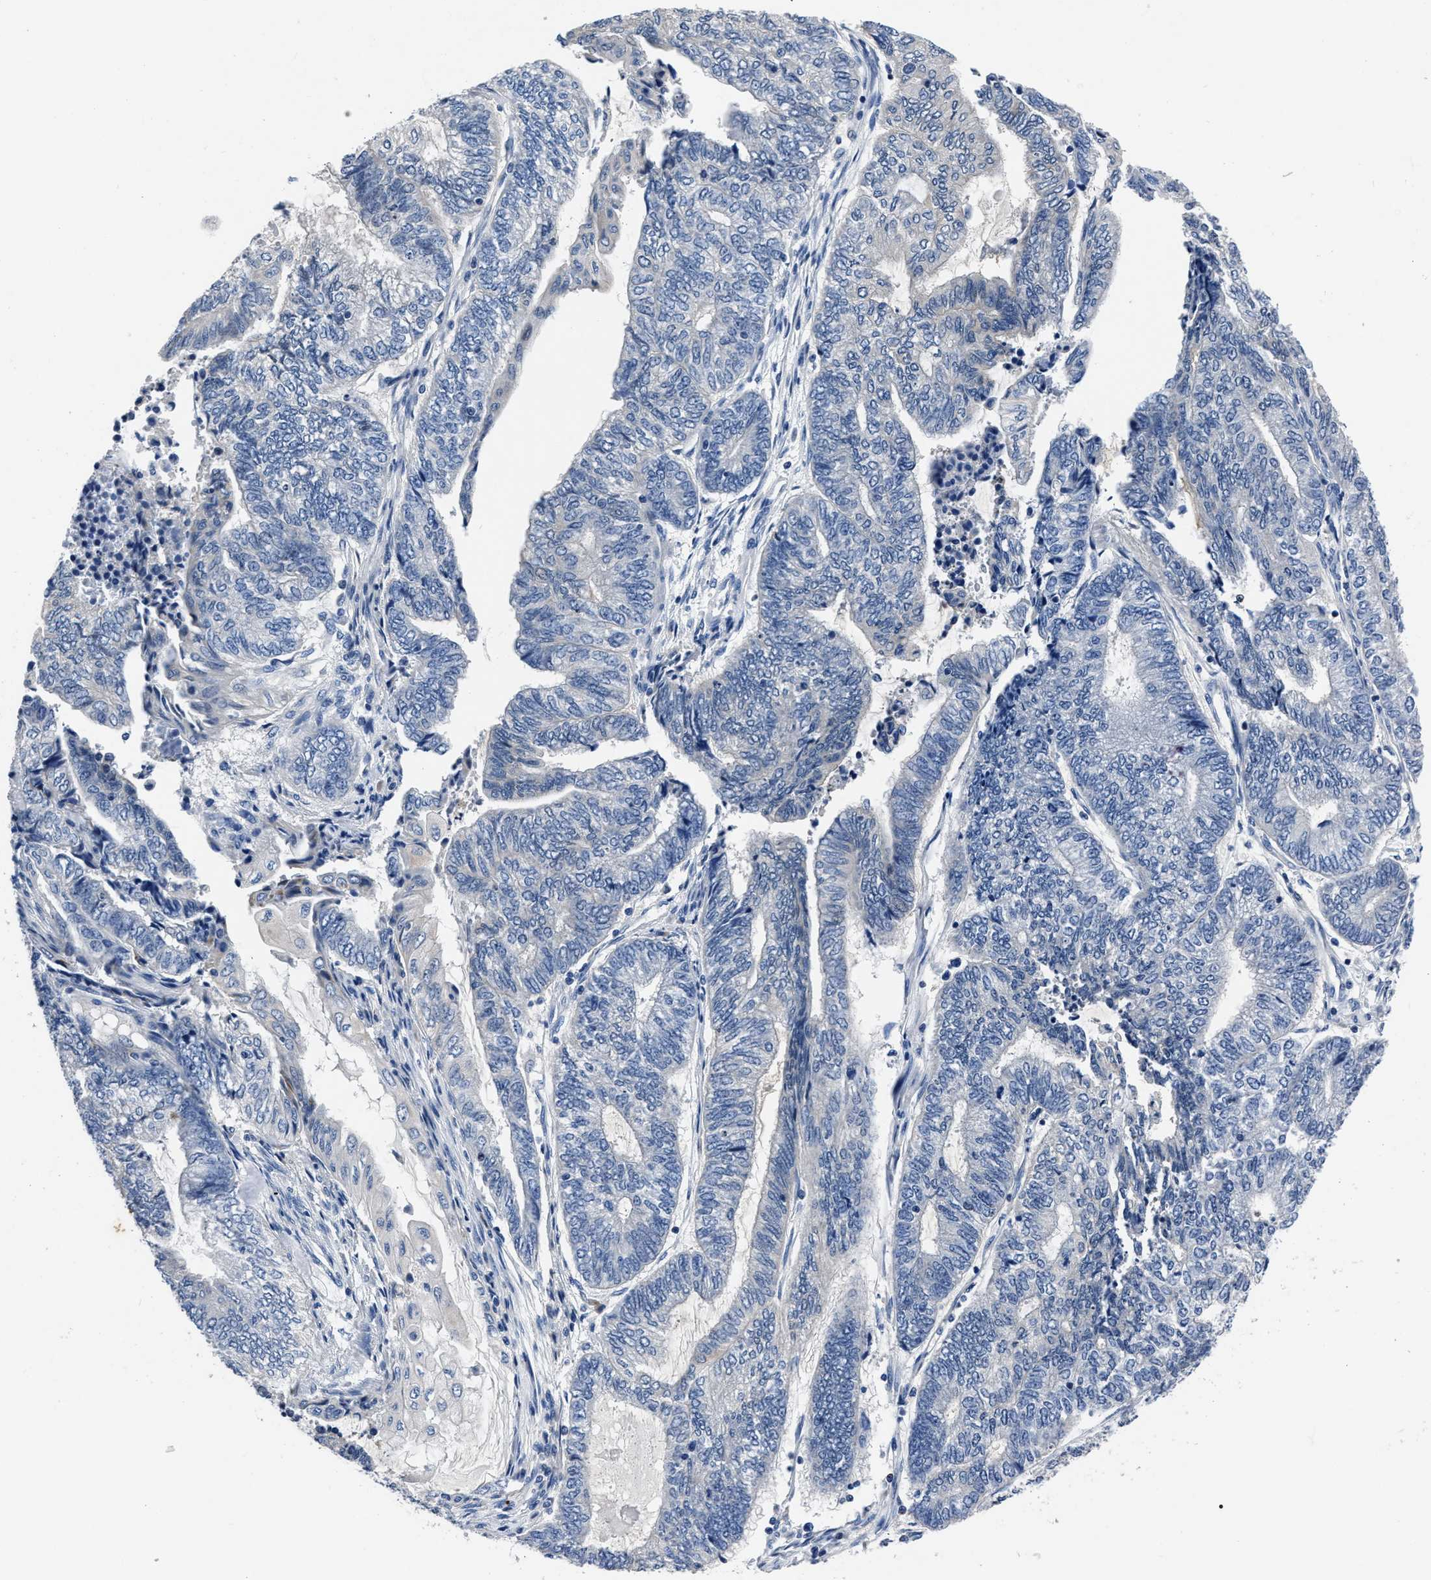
{"staining": {"intensity": "negative", "quantity": "none", "location": "none"}, "tissue": "endometrial cancer", "cell_type": "Tumor cells", "image_type": "cancer", "snomed": [{"axis": "morphology", "description": "Adenocarcinoma, NOS"}, {"axis": "topography", "description": "Uterus"}, {"axis": "topography", "description": "Endometrium"}], "caption": "High power microscopy micrograph of an immunohistochemistry (IHC) micrograph of adenocarcinoma (endometrial), revealing no significant positivity in tumor cells.", "gene": "OR10G3", "patient": {"sex": "female", "age": 70}}